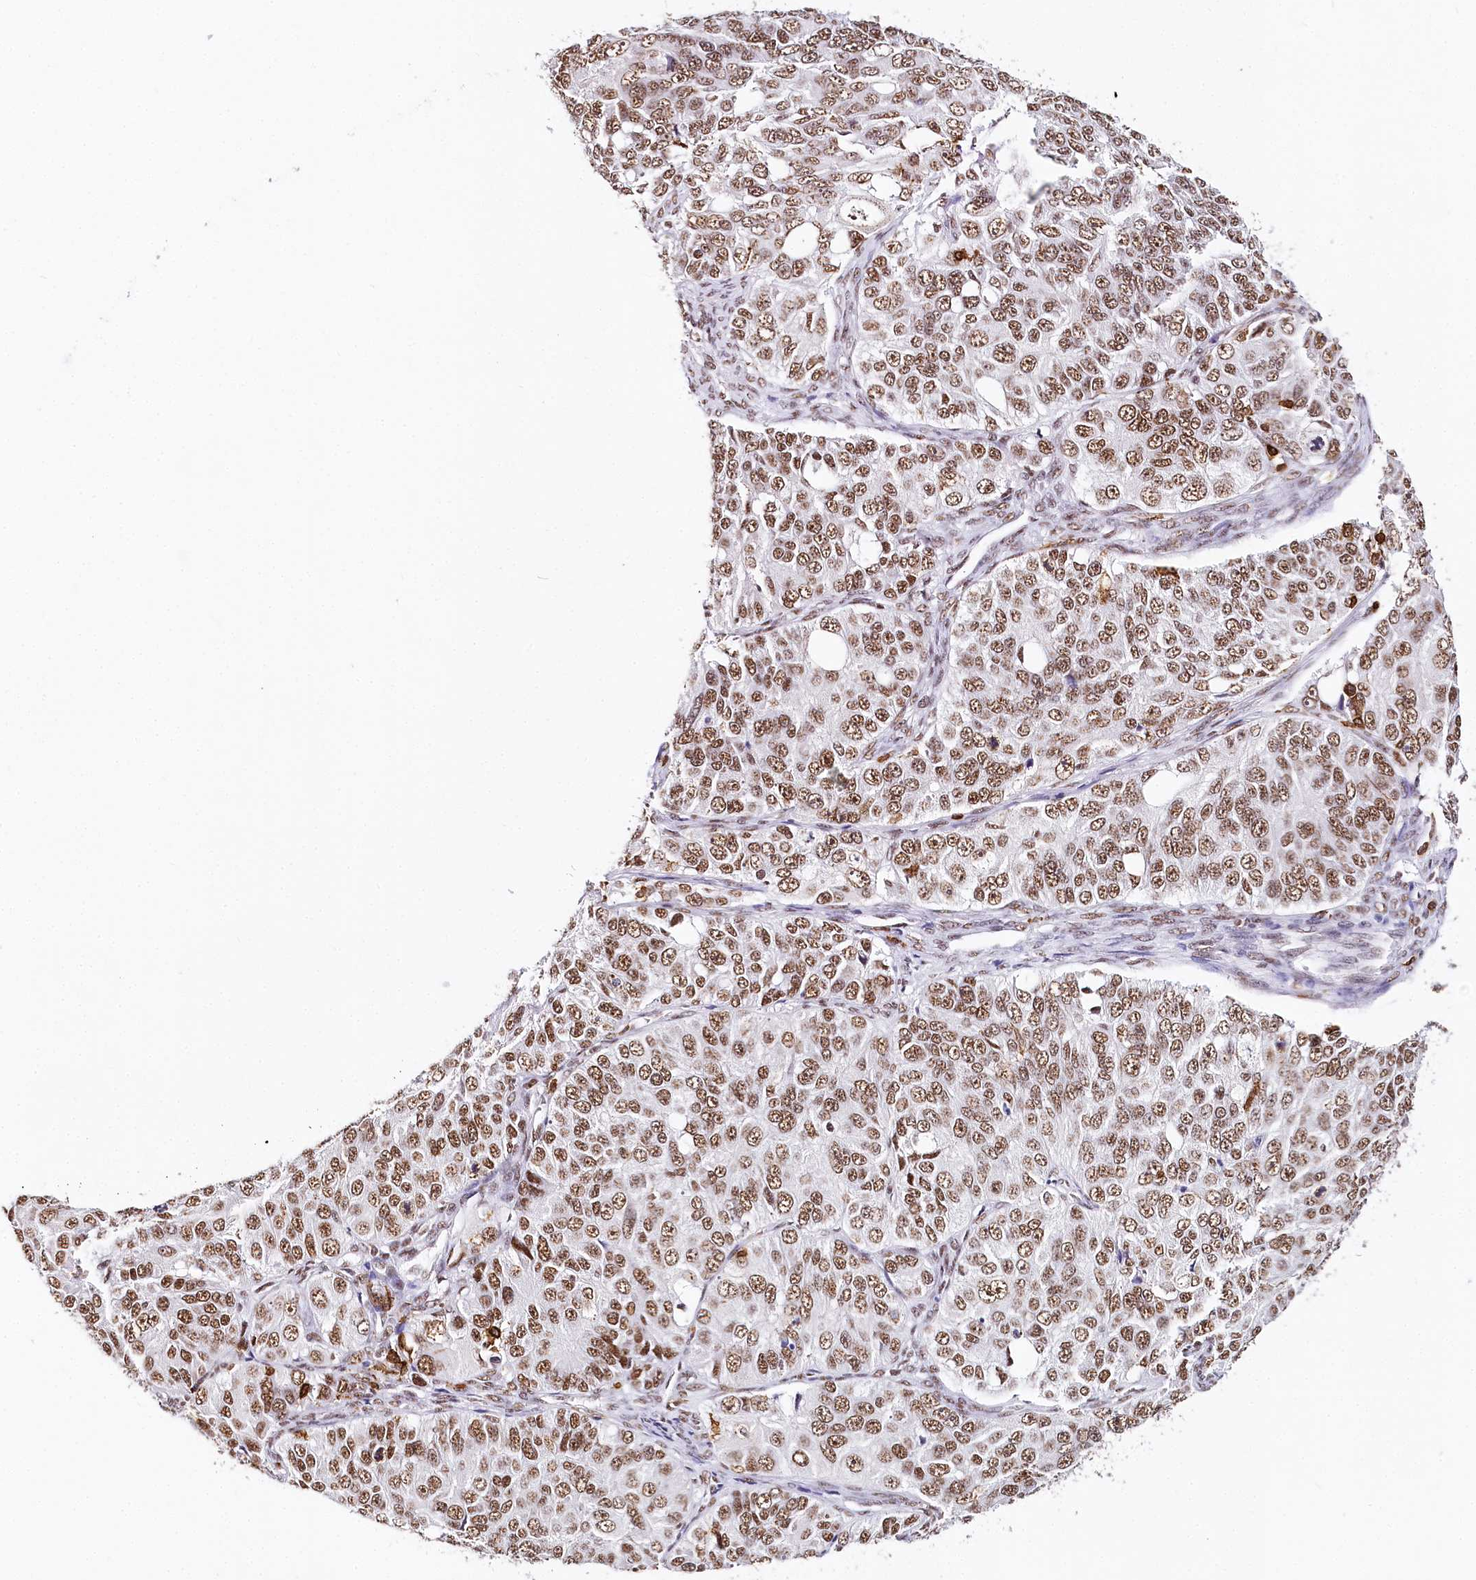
{"staining": {"intensity": "moderate", "quantity": ">75%", "location": "nuclear"}, "tissue": "ovarian cancer", "cell_type": "Tumor cells", "image_type": "cancer", "snomed": [{"axis": "morphology", "description": "Carcinoma, endometroid"}, {"axis": "topography", "description": "Ovary"}], "caption": "Immunohistochemical staining of human endometroid carcinoma (ovarian) displays medium levels of moderate nuclear protein staining in approximately >75% of tumor cells.", "gene": "BARD1", "patient": {"sex": "female", "age": 51}}